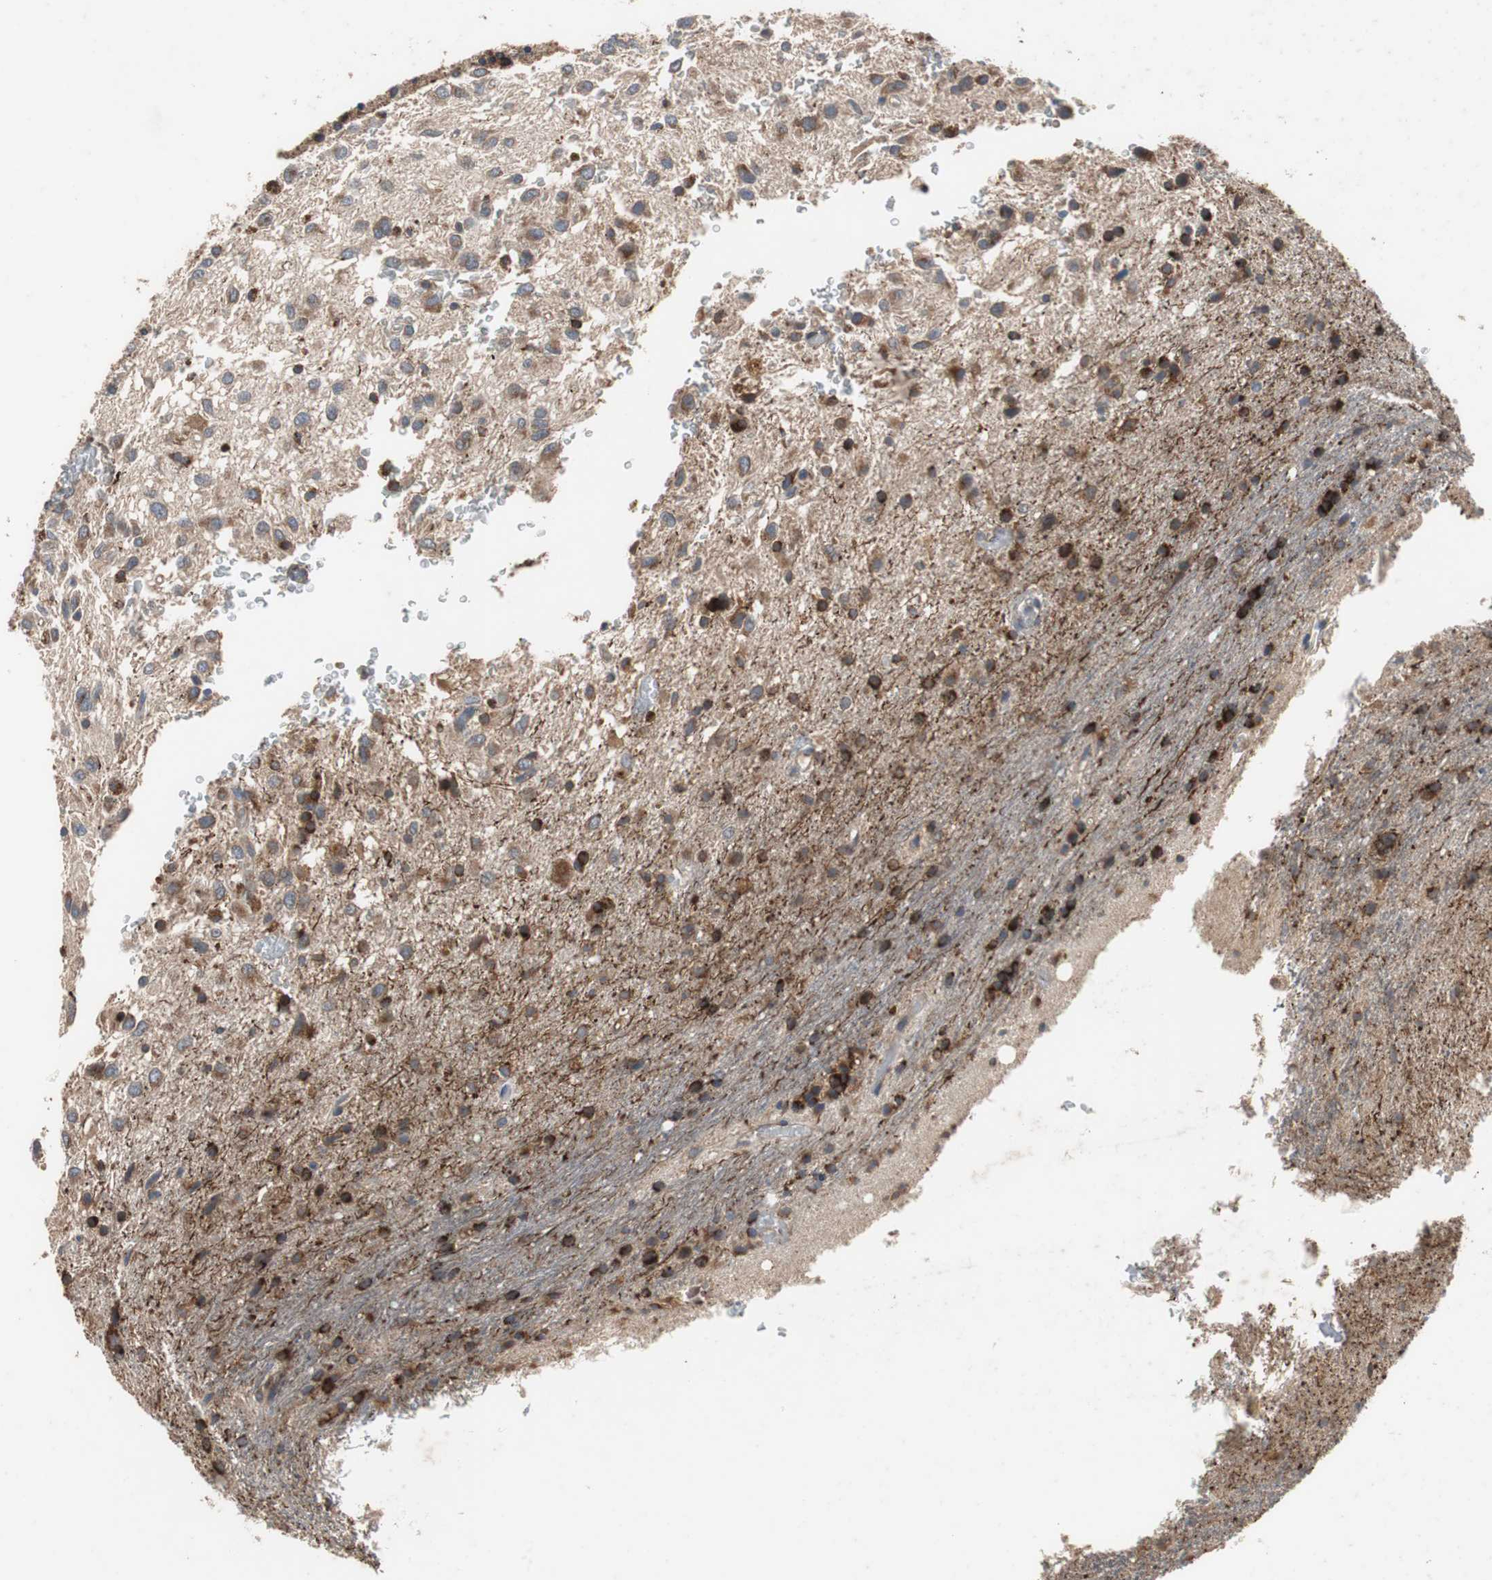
{"staining": {"intensity": "strong", "quantity": "<25%", "location": "cytoplasmic/membranous"}, "tissue": "glioma", "cell_type": "Tumor cells", "image_type": "cancer", "snomed": [{"axis": "morphology", "description": "Glioma, malignant, Low grade"}, {"axis": "topography", "description": "Brain"}], "caption": "The image shows immunohistochemical staining of malignant low-grade glioma. There is strong cytoplasmic/membranous staining is seen in approximately <25% of tumor cells. (Brightfield microscopy of DAB IHC at high magnification).", "gene": "SORT1", "patient": {"sex": "male", "age": 77}}